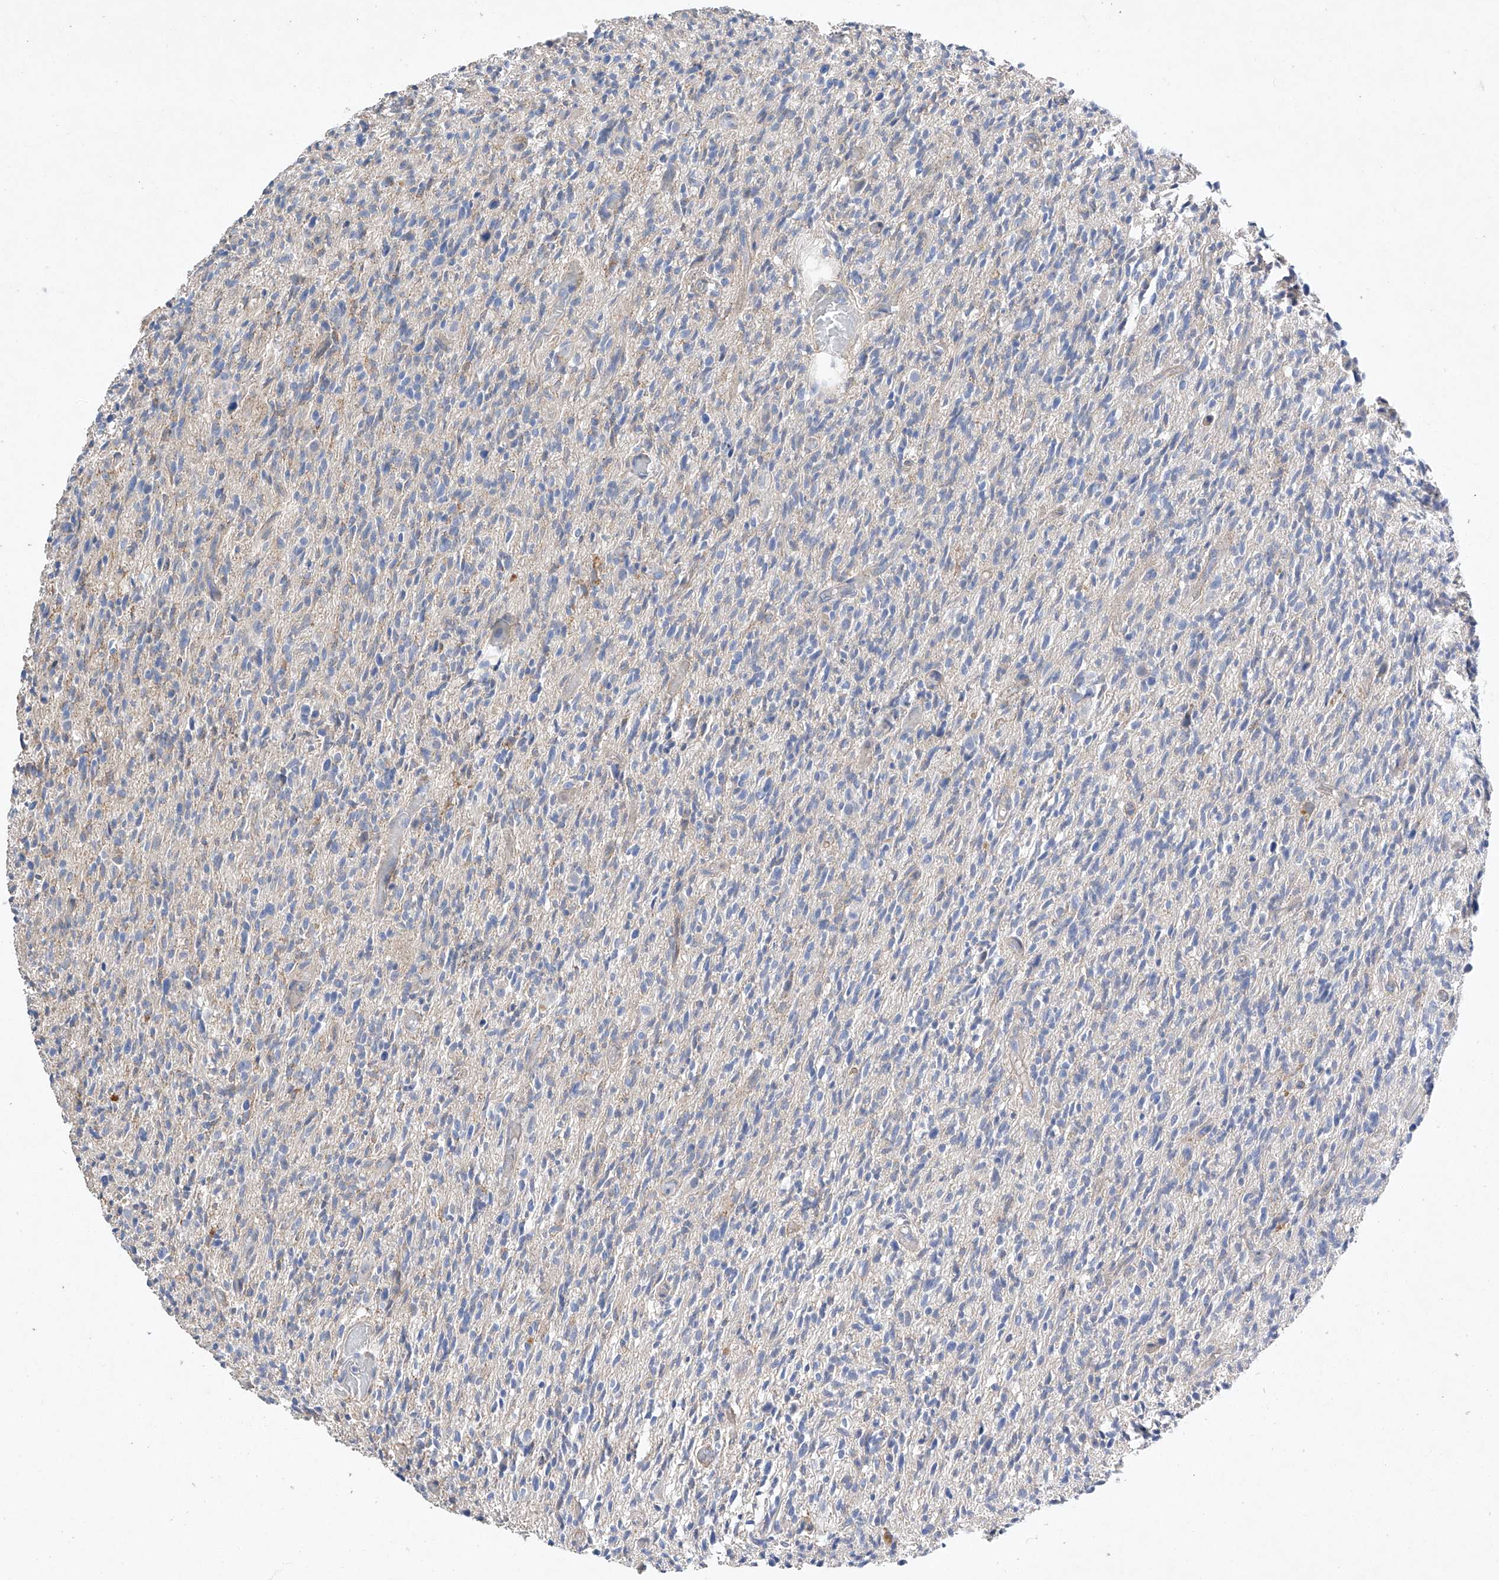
{"staining": {"intensity": "negative", "quantity": "none", "location": "none"}, "tissue": "glioma", "cell_type": "Tumor cells", "image_type": "cancer", "snomed": [{"axis": "morphology", "description": "Glioma, malignant, High grade"}, {"axis": "topography", "description": "Brain"}], "caption": "A micrograph of glioma stained for a protein shows no brown staining in tumor cells.", "gene": "AMD1", "patient": {"sex": "female", "age": 57}}